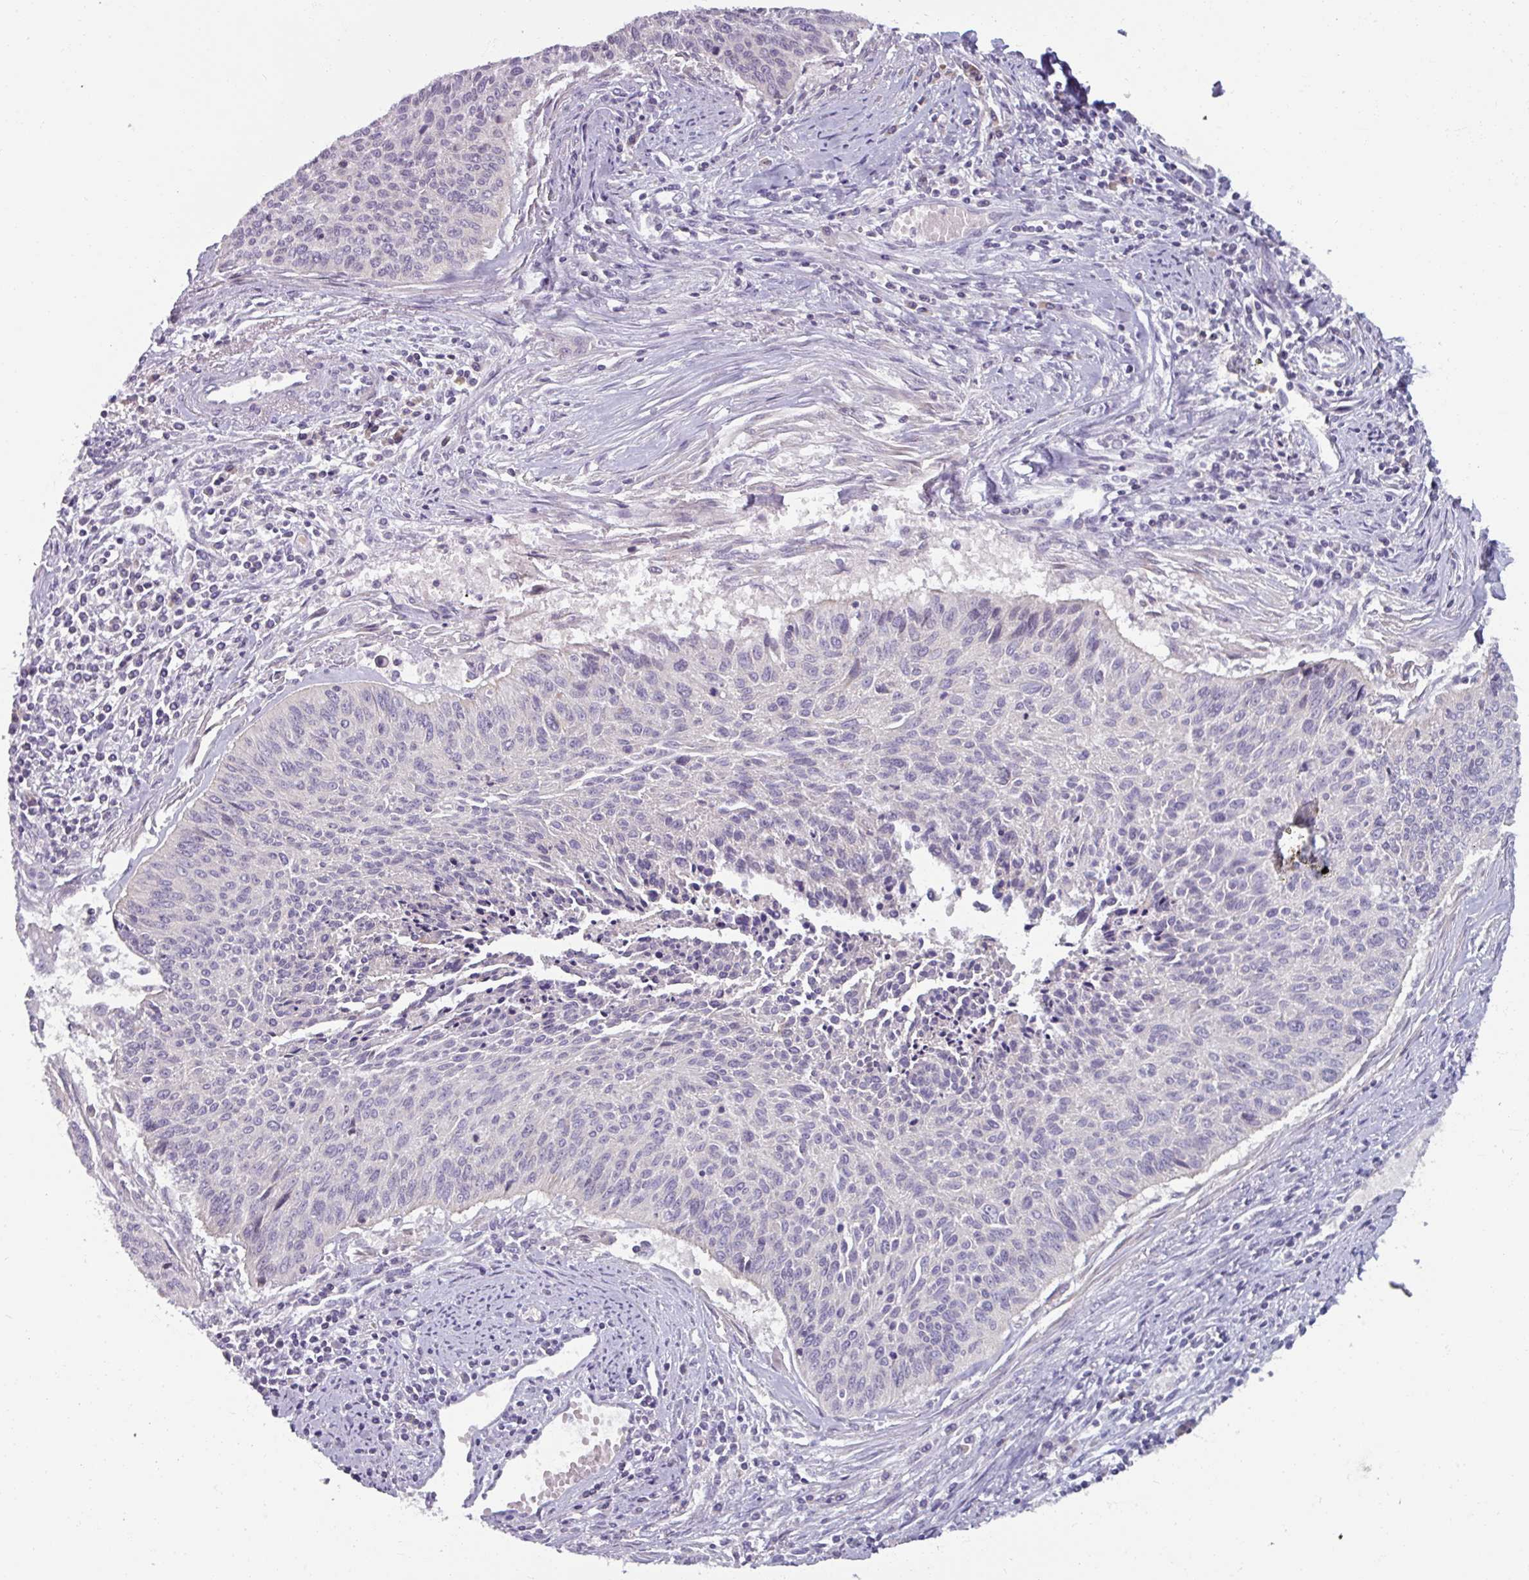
{"staining": {"intensity": "negative", "quantity": "none", "location": "none"}, "tissue": "cervical cancer", "cell_type": "Tumor cells", "image_type": "cancer", "snomed": [{"axis": "morphology", "description": "Squamous cell carcinoma, NOS"}, {"axis": "topography", "description": "Cervix"}], "caption": "Protein analysis of squamous cell carcinoma (cervical) demonstrates no significant staining in tumor cells.", "gene": "SMIM11", "patient": {"sex": "female", "age": 55}}